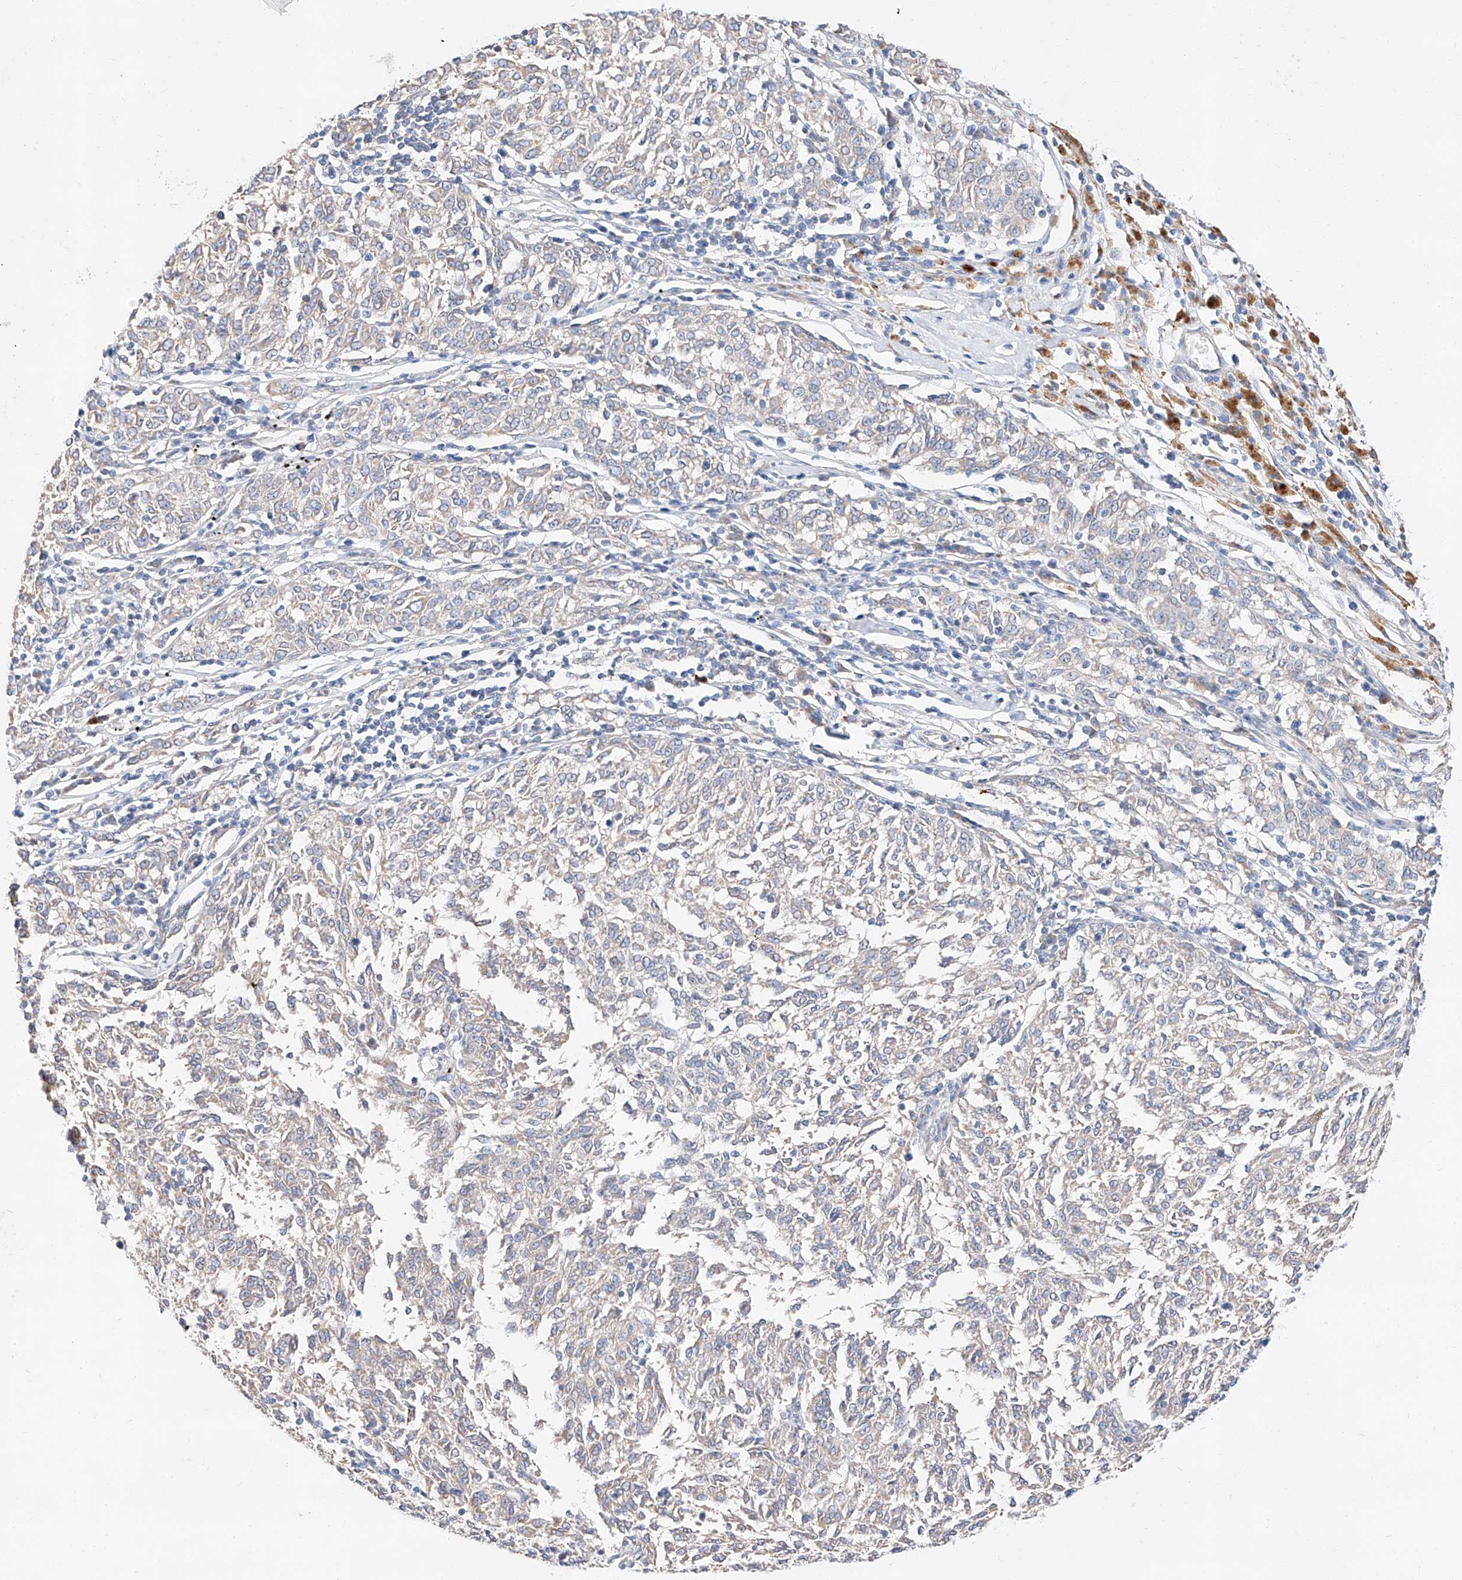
{"staining": {"intensity": "negative", "quantity": "none", "location": "none"}, "tissue": "melanoma", "cell_type": "Tumor cells", "image_type": "cancer", "snomed": [{"axis": "morphology", "description": "Malignant melanoma, NOS"}, {"axis": "topography", "description": "Skin"}], "caption": "High magnification brightfield microscopy of malignant melanoma stained with DAB (brown) and counterstained with hematoxylin (blue): tumor cells show no significant positivity. (IHC, brightfield microscopy, high magnification).", "gene": "GLMN", "patient": {"sex": "female", "age": 72}}